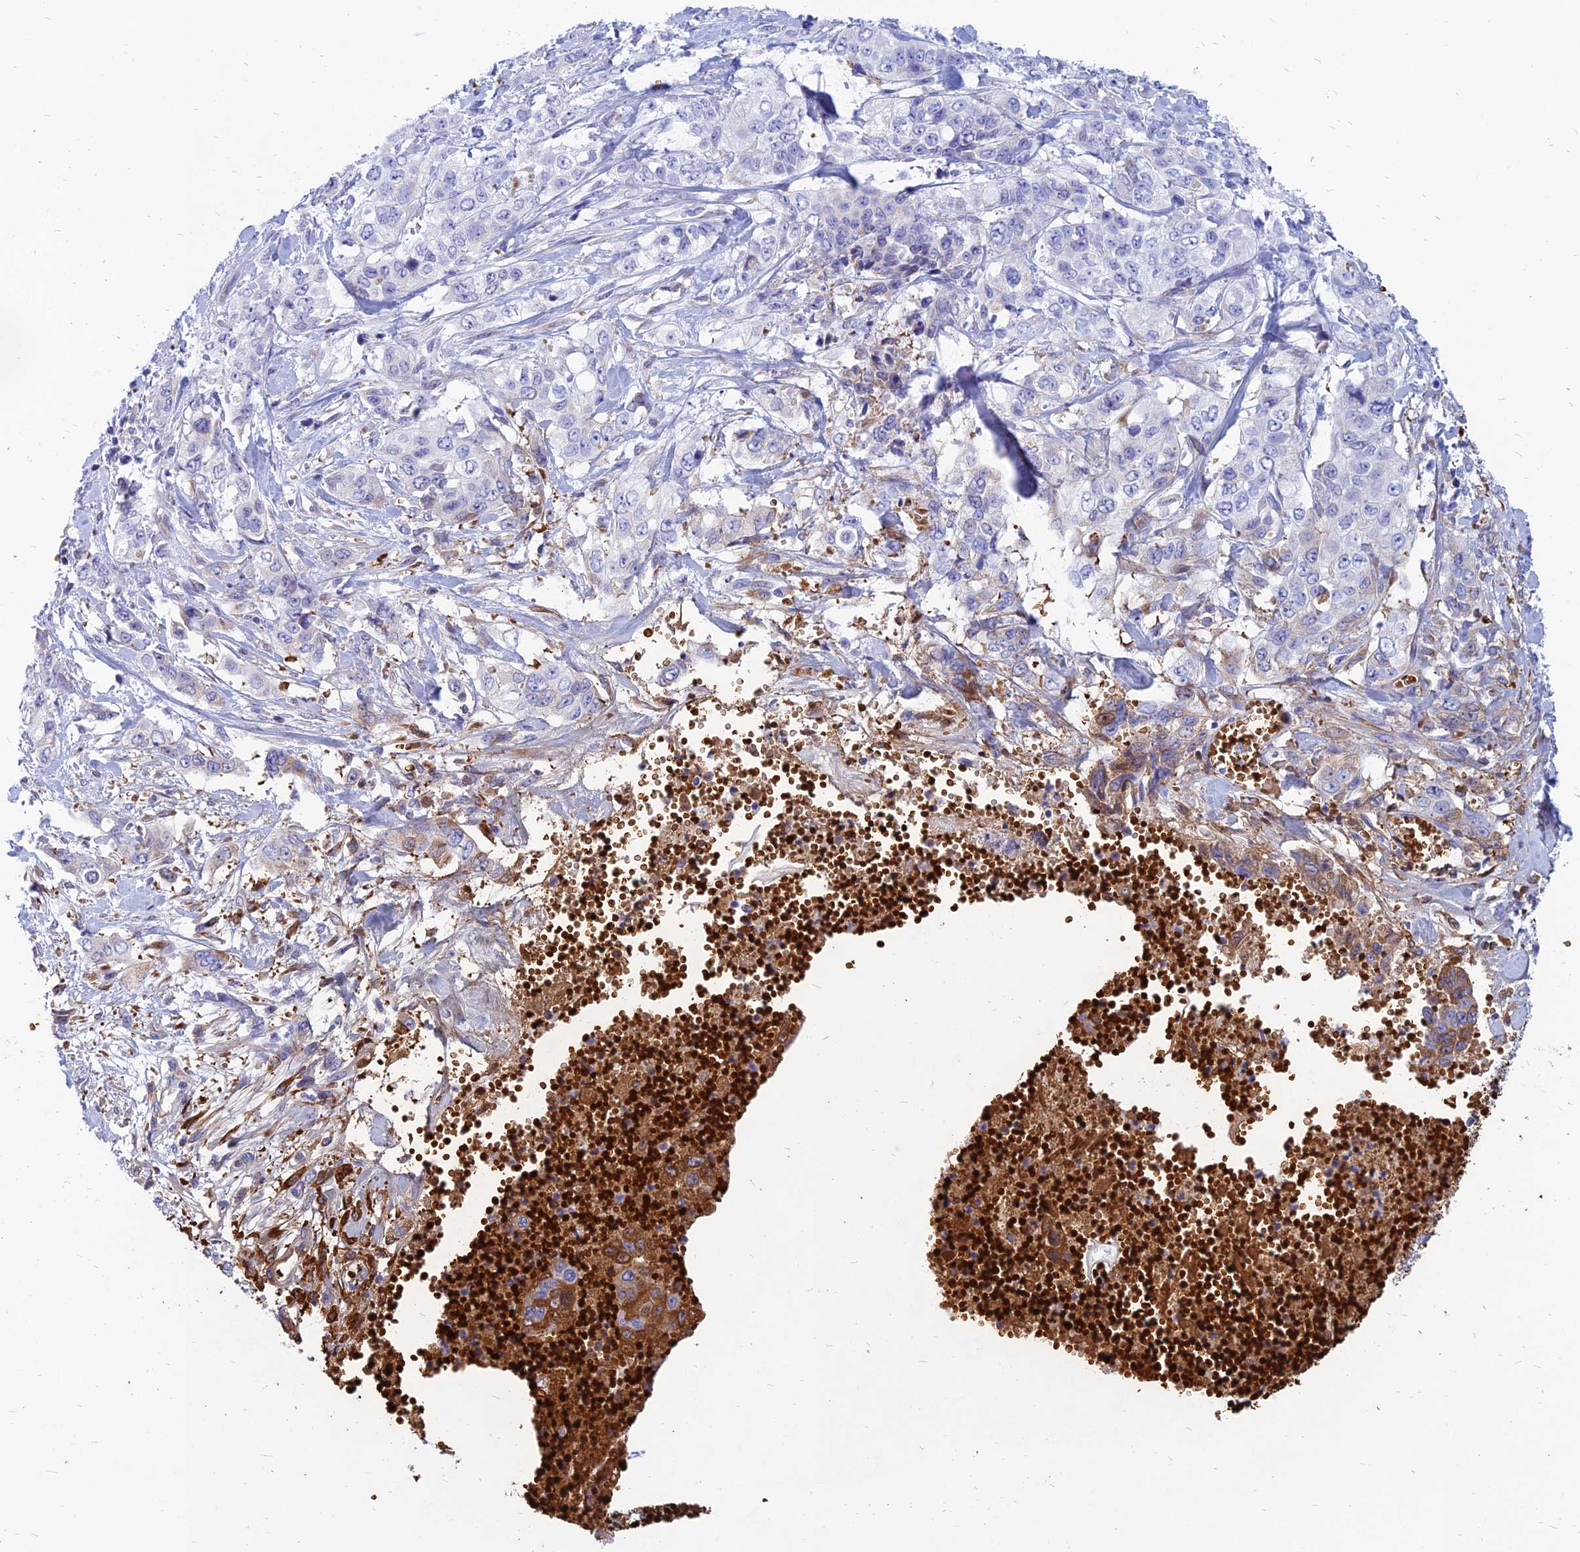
{"staining": {"intensity": "negative", "quantity": "none", "location": "none"}, "tissue": "stomach cancer", "cell_type": "Tumor cells", "image_type": "cancer", "snomed": [{"axis": "morphology", "description": "Adenocarcinoma, NOS"}, {"axis": "topography", "description": "Stomach, upper"}], "caption": "The histopathology image displays no staining of tumor cells in stomach cancer (adenocarcinoma).", "gene": "HHAT", "patient": {"sex": "male", "age": 62}}